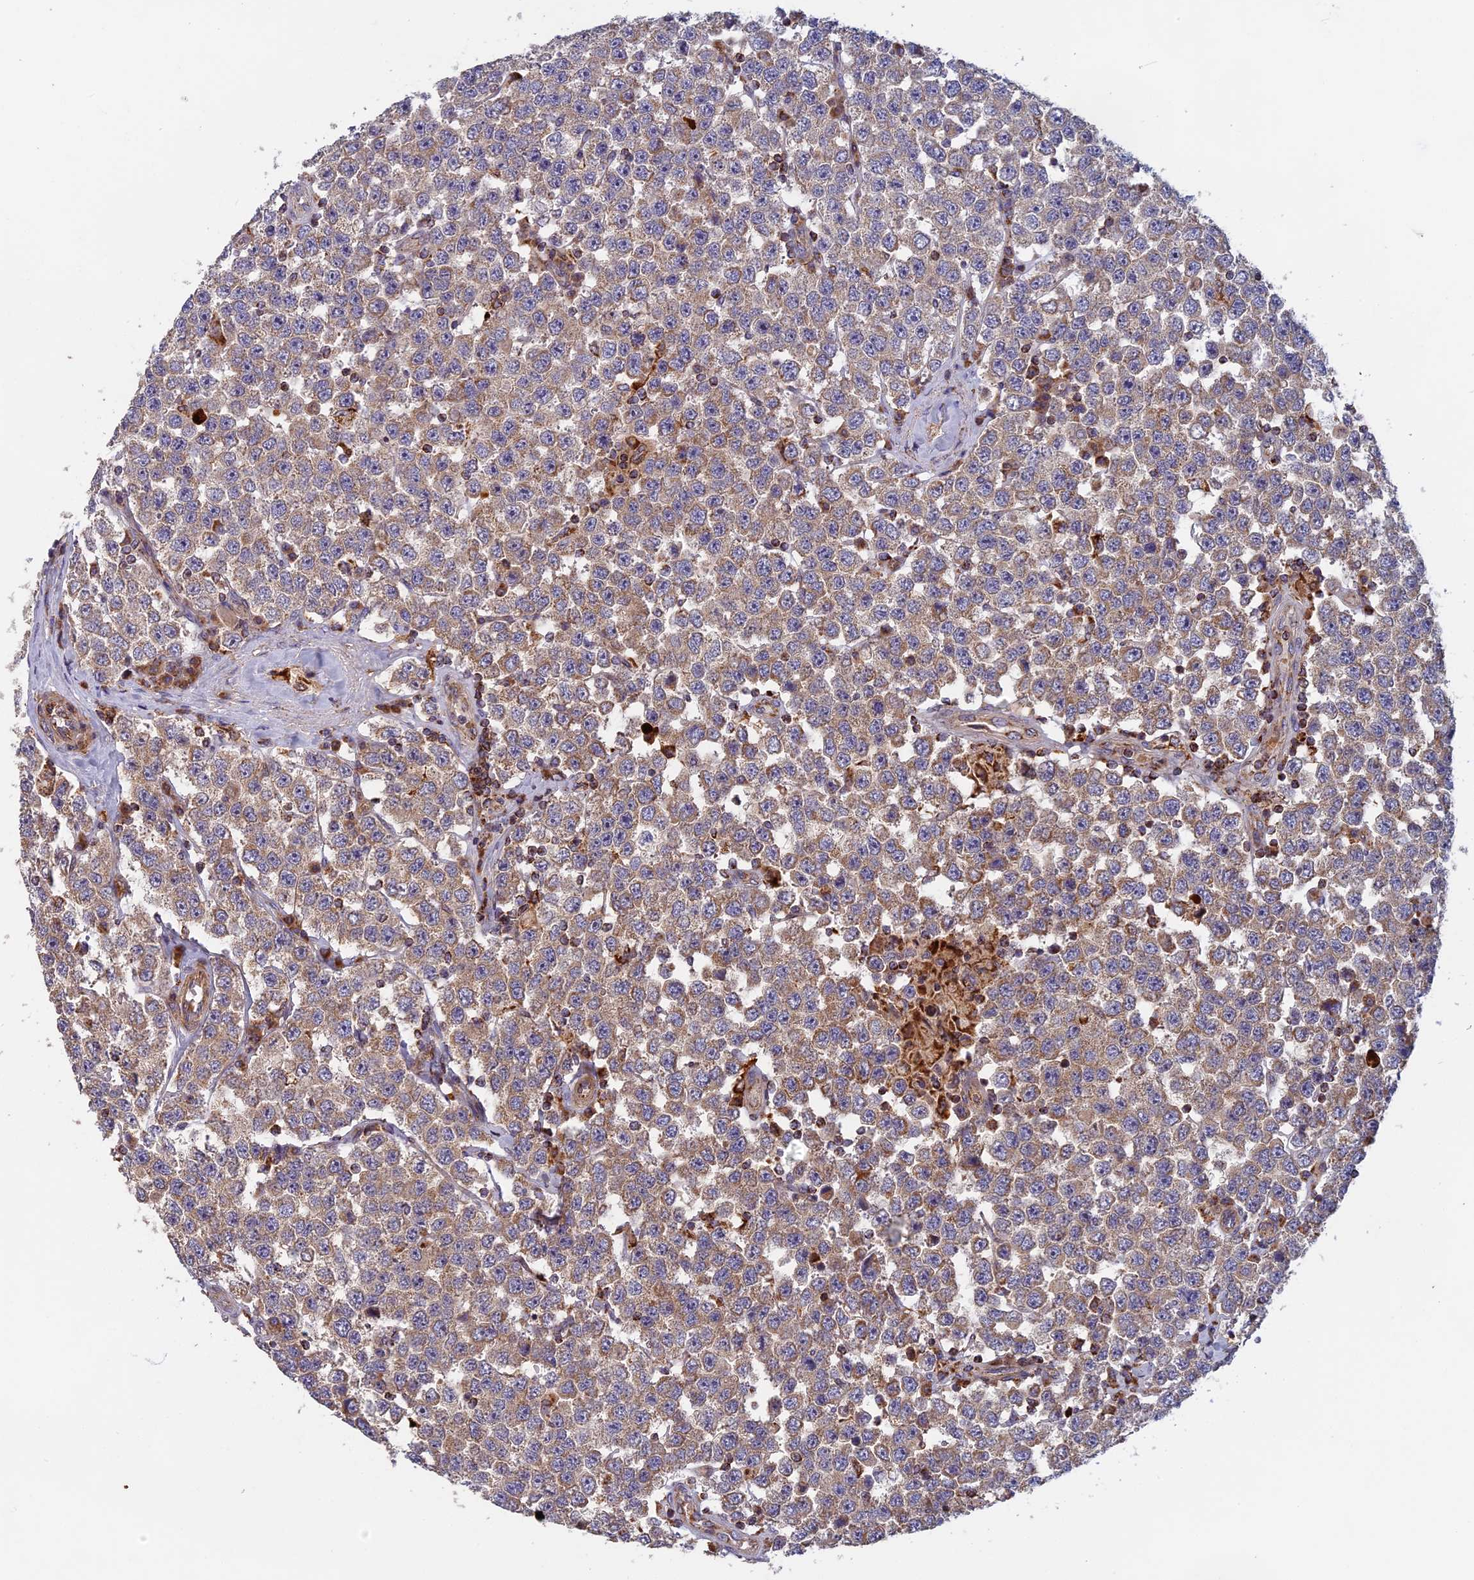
{"staining": {"intensity": "weak", "quantity": ">75%", "location": "cytoplasmic/membranous"}, "tissue": "testis cancer", "cell_type": "Tumor cells", "image_type": "cancer", "snomed": [{"axis": "morphology", "description": "Seminoma, NOS"}, {"axis": "topography", "description": "Testis"}], "caption": "Immunohistochemical staining of seminoma (testis) reveals low levels of weak cytoplasmic/membranous protein positivity in about >75% of tumor cells.", "gene": "EDAR", "patient": {"sex": "male", "age": 28}}